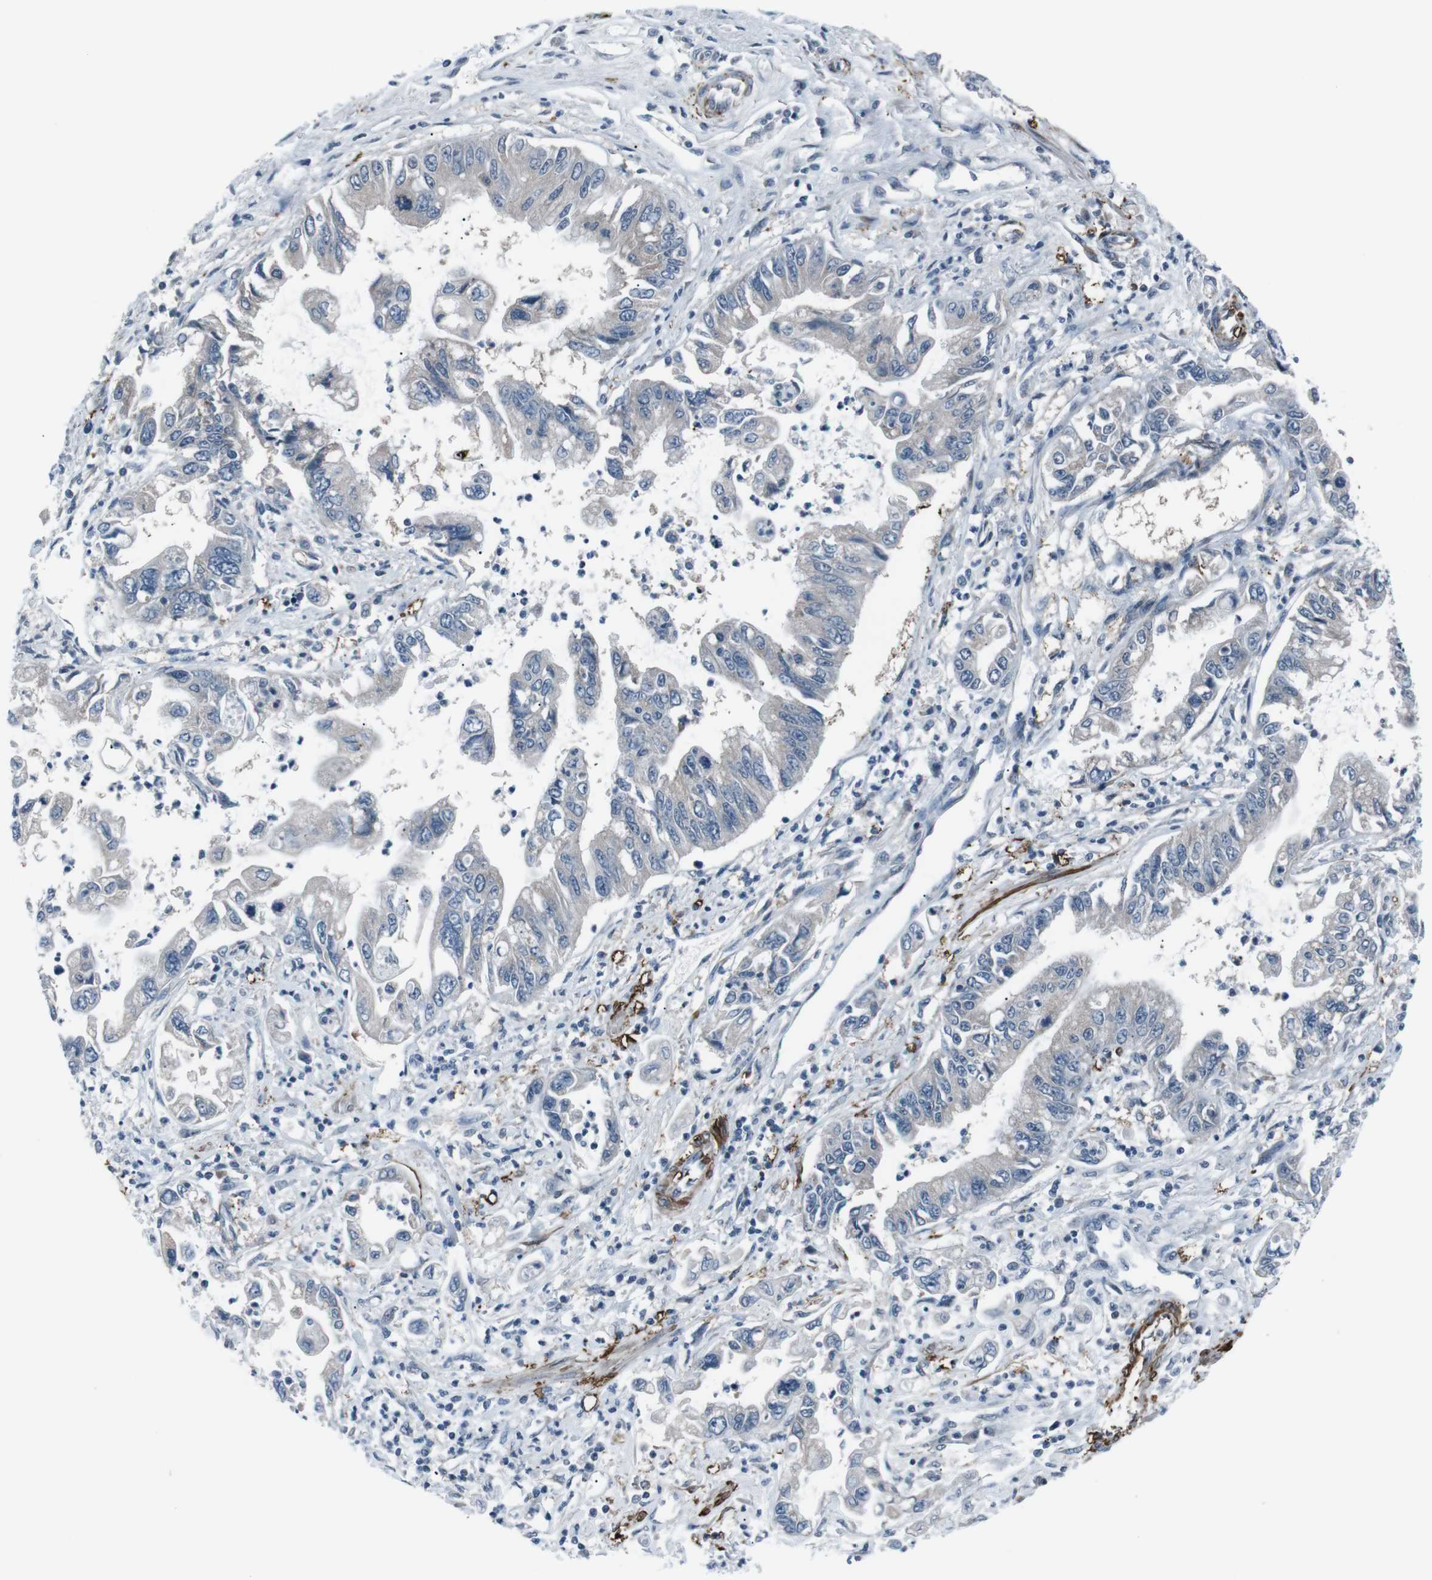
{"staining": {"intensity": "negative", "quantity": "none", "location": "none"}, "tissue": "pancreatic cancer", "cell_type": "Tumor cells", "image_type": "cancer", "snomed": [{"axis": "morphology", "description": "Adenocarcinoma, NOS"}, {"axis": "topography", "description": "Pancreas"}], "caption": "The image displays no significant positivity in tumor cells of adenocarcinoma (pancreatic).", "gene": "PDLIM5", "patient": {"sex": "male", "age": 56}}